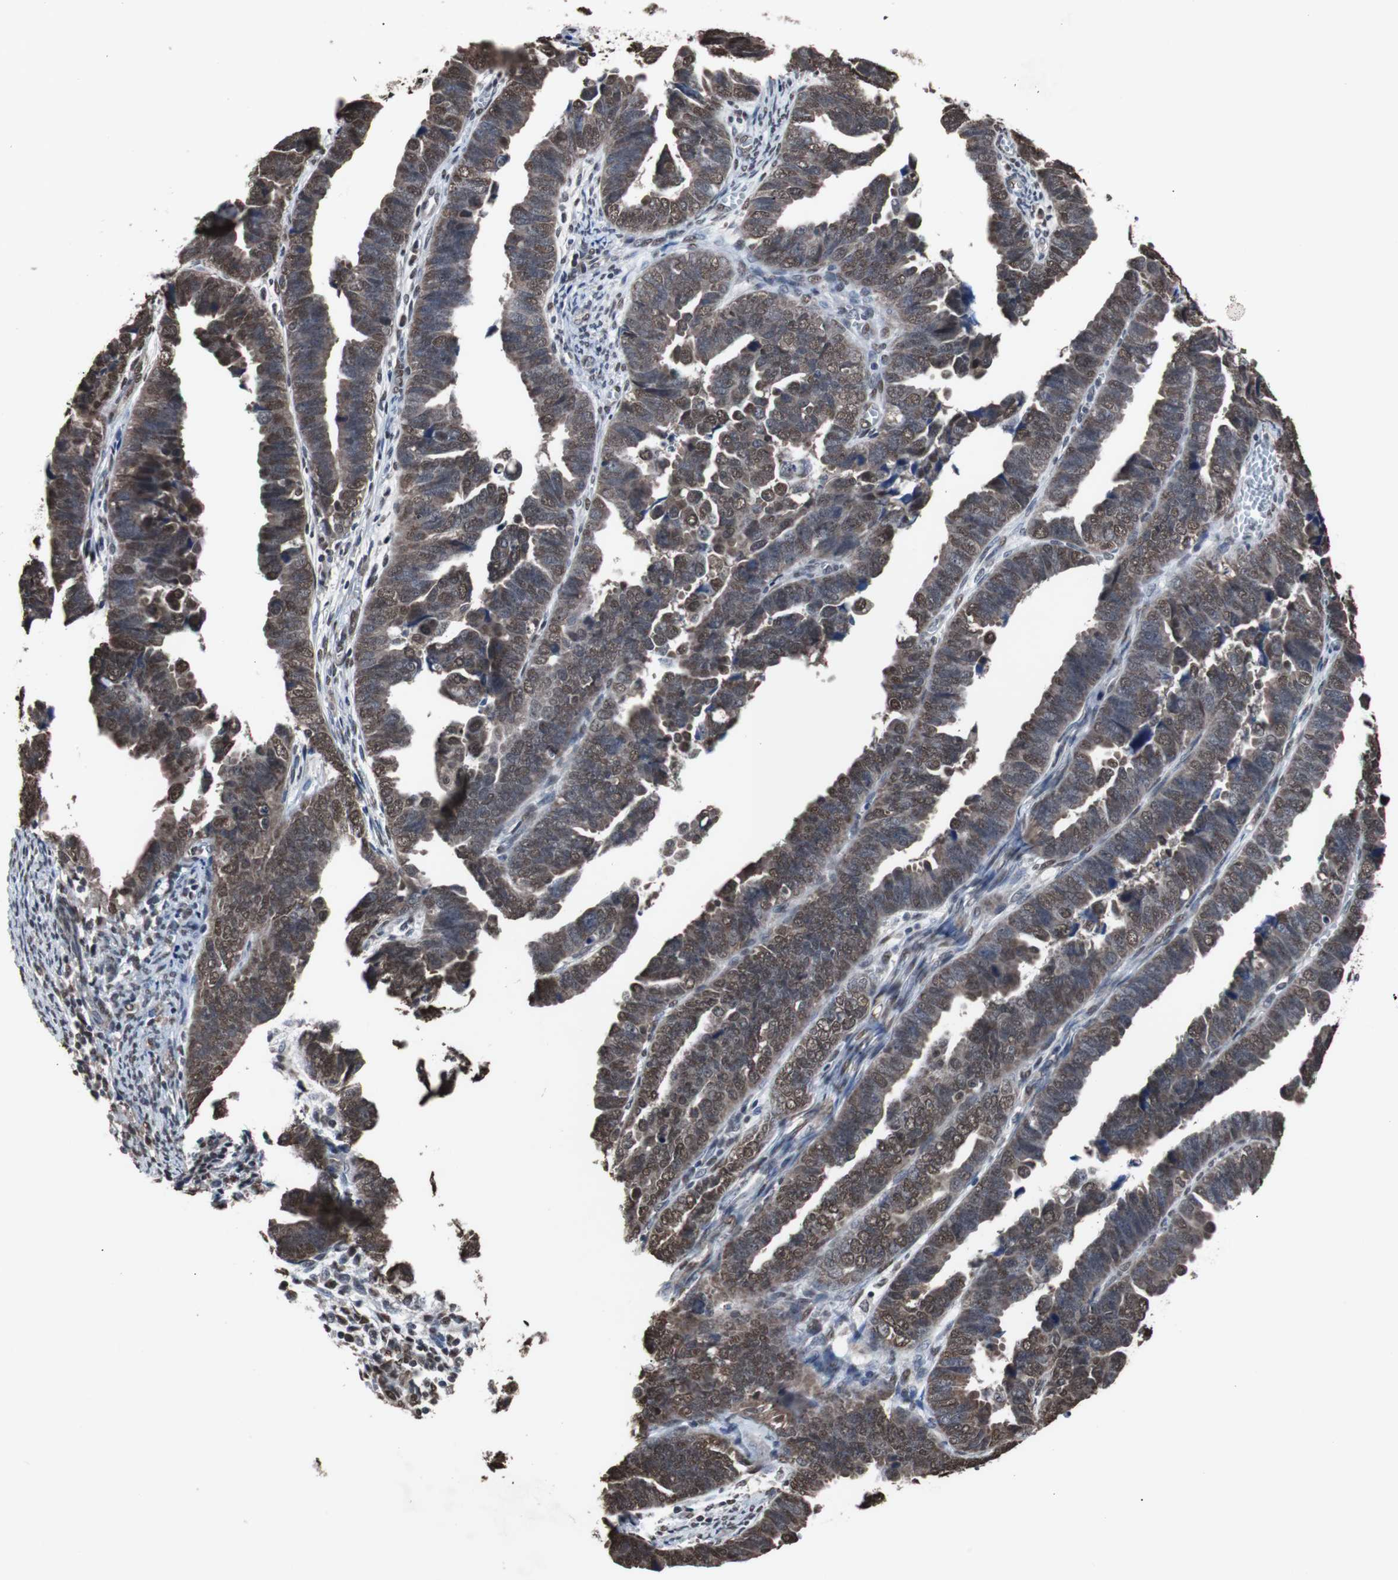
{"staining": {"intensity": "moderate", "quantity": ">75%", "location": "nuclear"}, "tissue": "endometrial cancer", "cell_type": "Tumor cells", "image_type": "cancer", "snomed": [{"axis": "morphology", "description": "Adenocarcinoma, NOS"}, {"axis": "topography", "description": "Endometrium"}], "caption": "Immunohistochemical staining of human endometrial cancer reveals moderate nuclear protein expression in approximately >75% of tumor cells. The protein of interest is shown in brown color, while the nuclei are stained blue.", "gene": "MED27", "patient": {"sex": "female", "age": 75}}